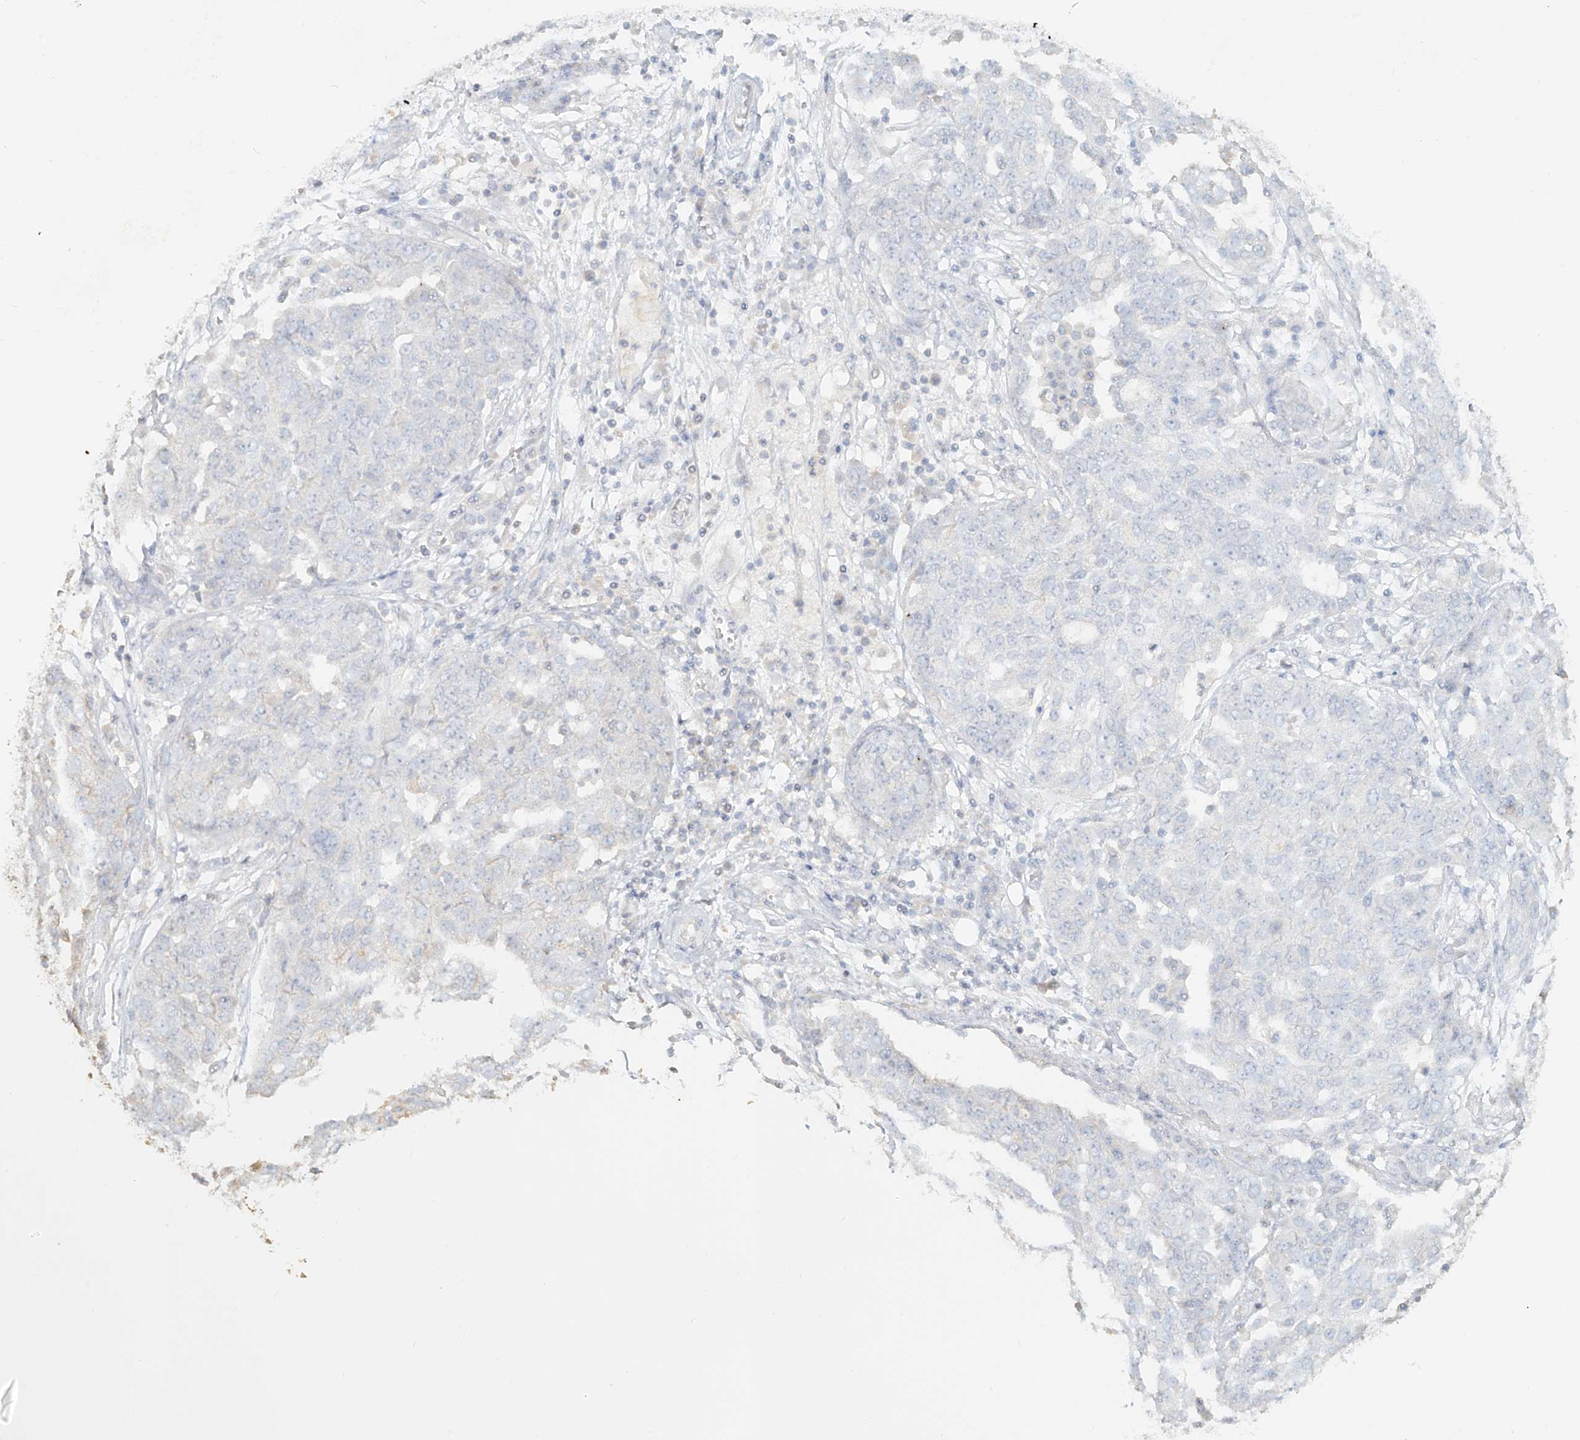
{"staining": {"intensity": "negative", "quantity": "none", "location": "none"}, "tissue": "ovarian cancer", "cell_type": "Tumor cells", "image_type": "cancer", "snomed": [{"axis": "morphology", "description": "Cystadenocarcinoma, serous, NOS"}, {"axis": "topography", "description": "Soft tissue"}, {"axis": "topography", "description": "Ovary"}], "caption": "The immunohistochemistry (IHC) photomicrograph has no significant staining in tumor cells of ovarian cancer tissue.", "gene": "NPHS1", "patient": {"sex": "female", "age": 57}}